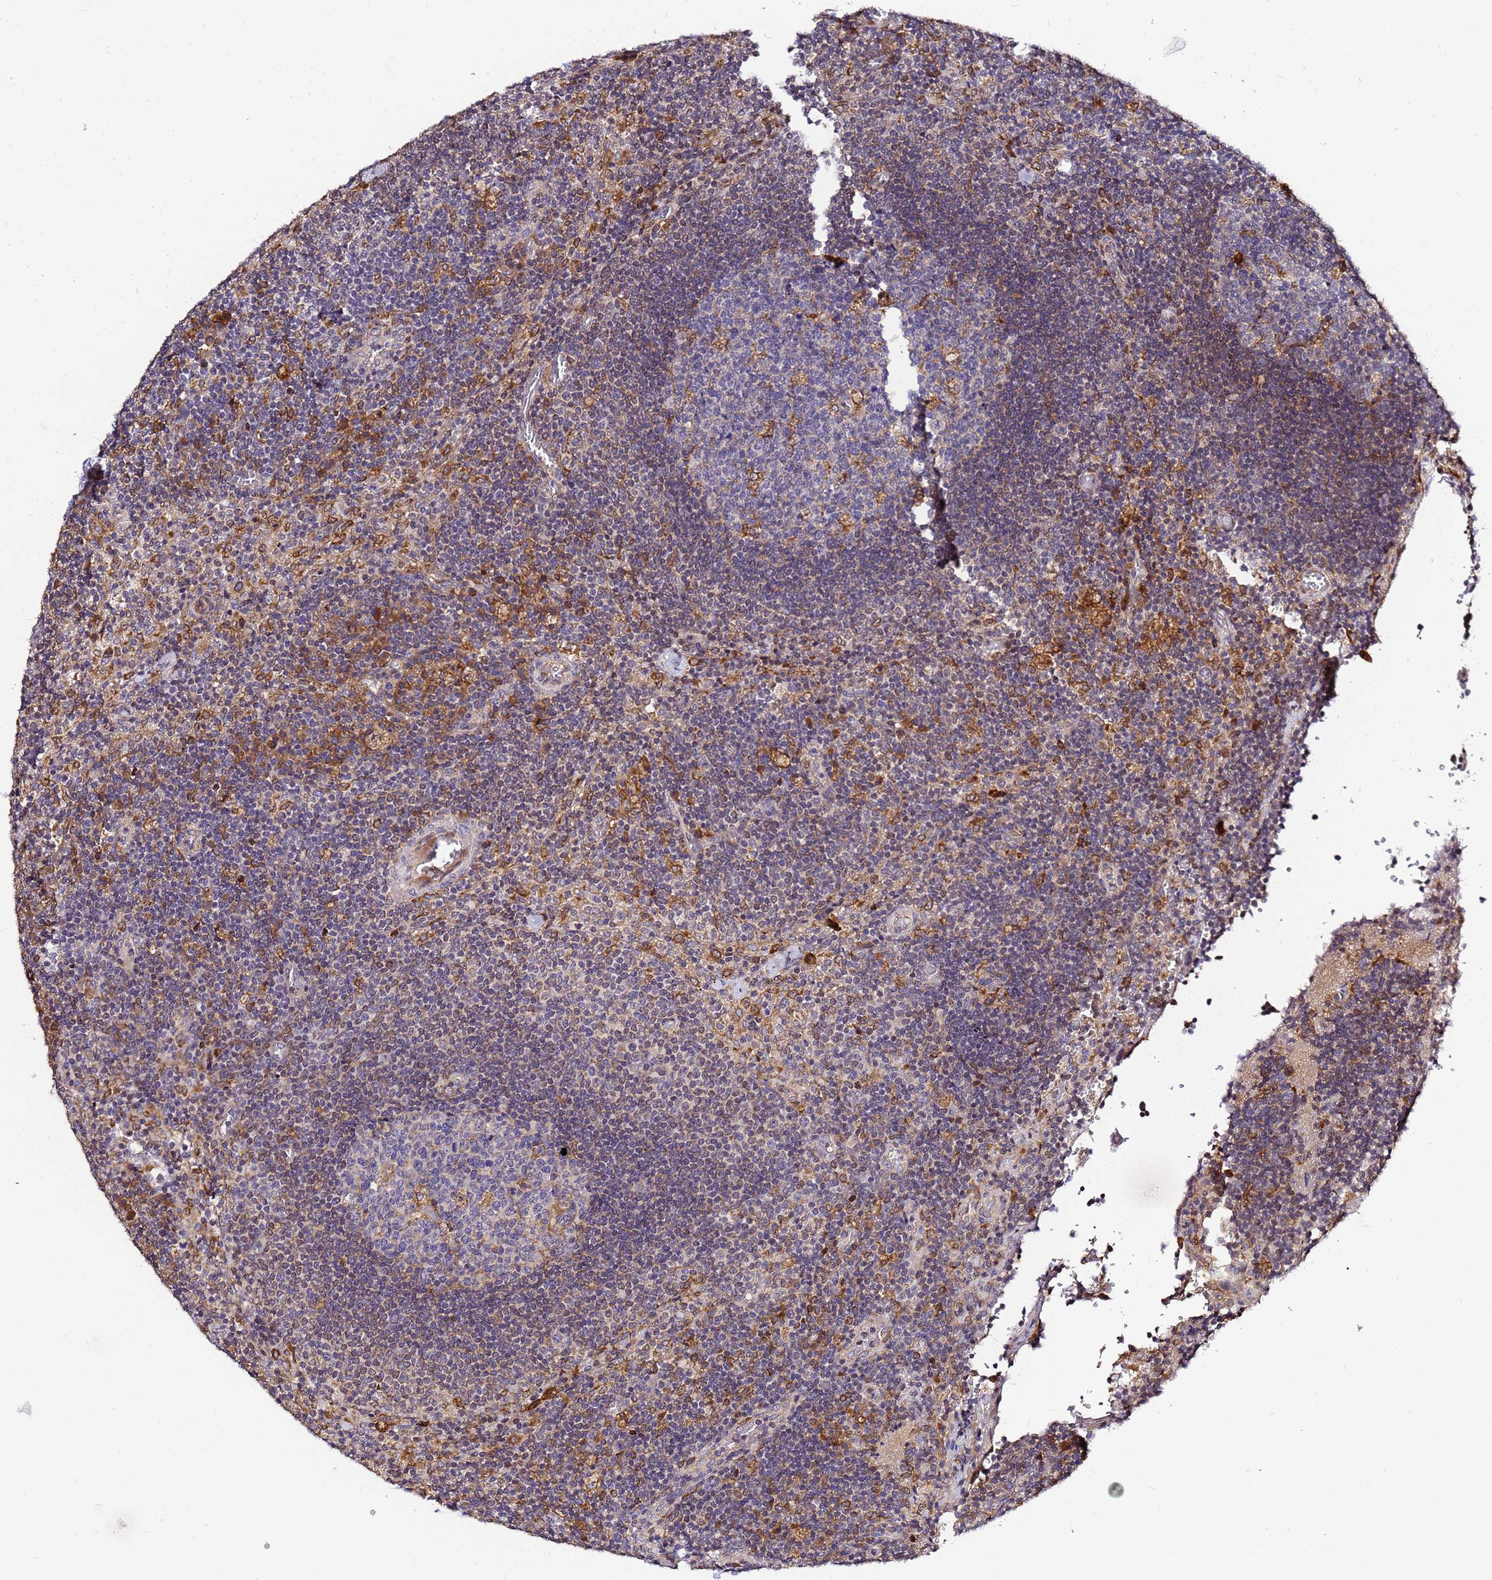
{"staining": {"intensity": "weak", "quantity": "<25%", "location": "cytoplasmic/membranous"}, "tissue": "lymph node", "cell_type": "Germinal center cells", "image_type": "normal", "snomed": [{"axis": "morphology", "description": "Normal tissue, NOS"}, {"axis": "topography", "description": "Lymph node"}], "caption": "This is an IHC histopathology image of benign human lymph node. There is no positivity in germinal center cells.", "gene": "ADPGK", "patient": {"sex": "male", "age": 58}}